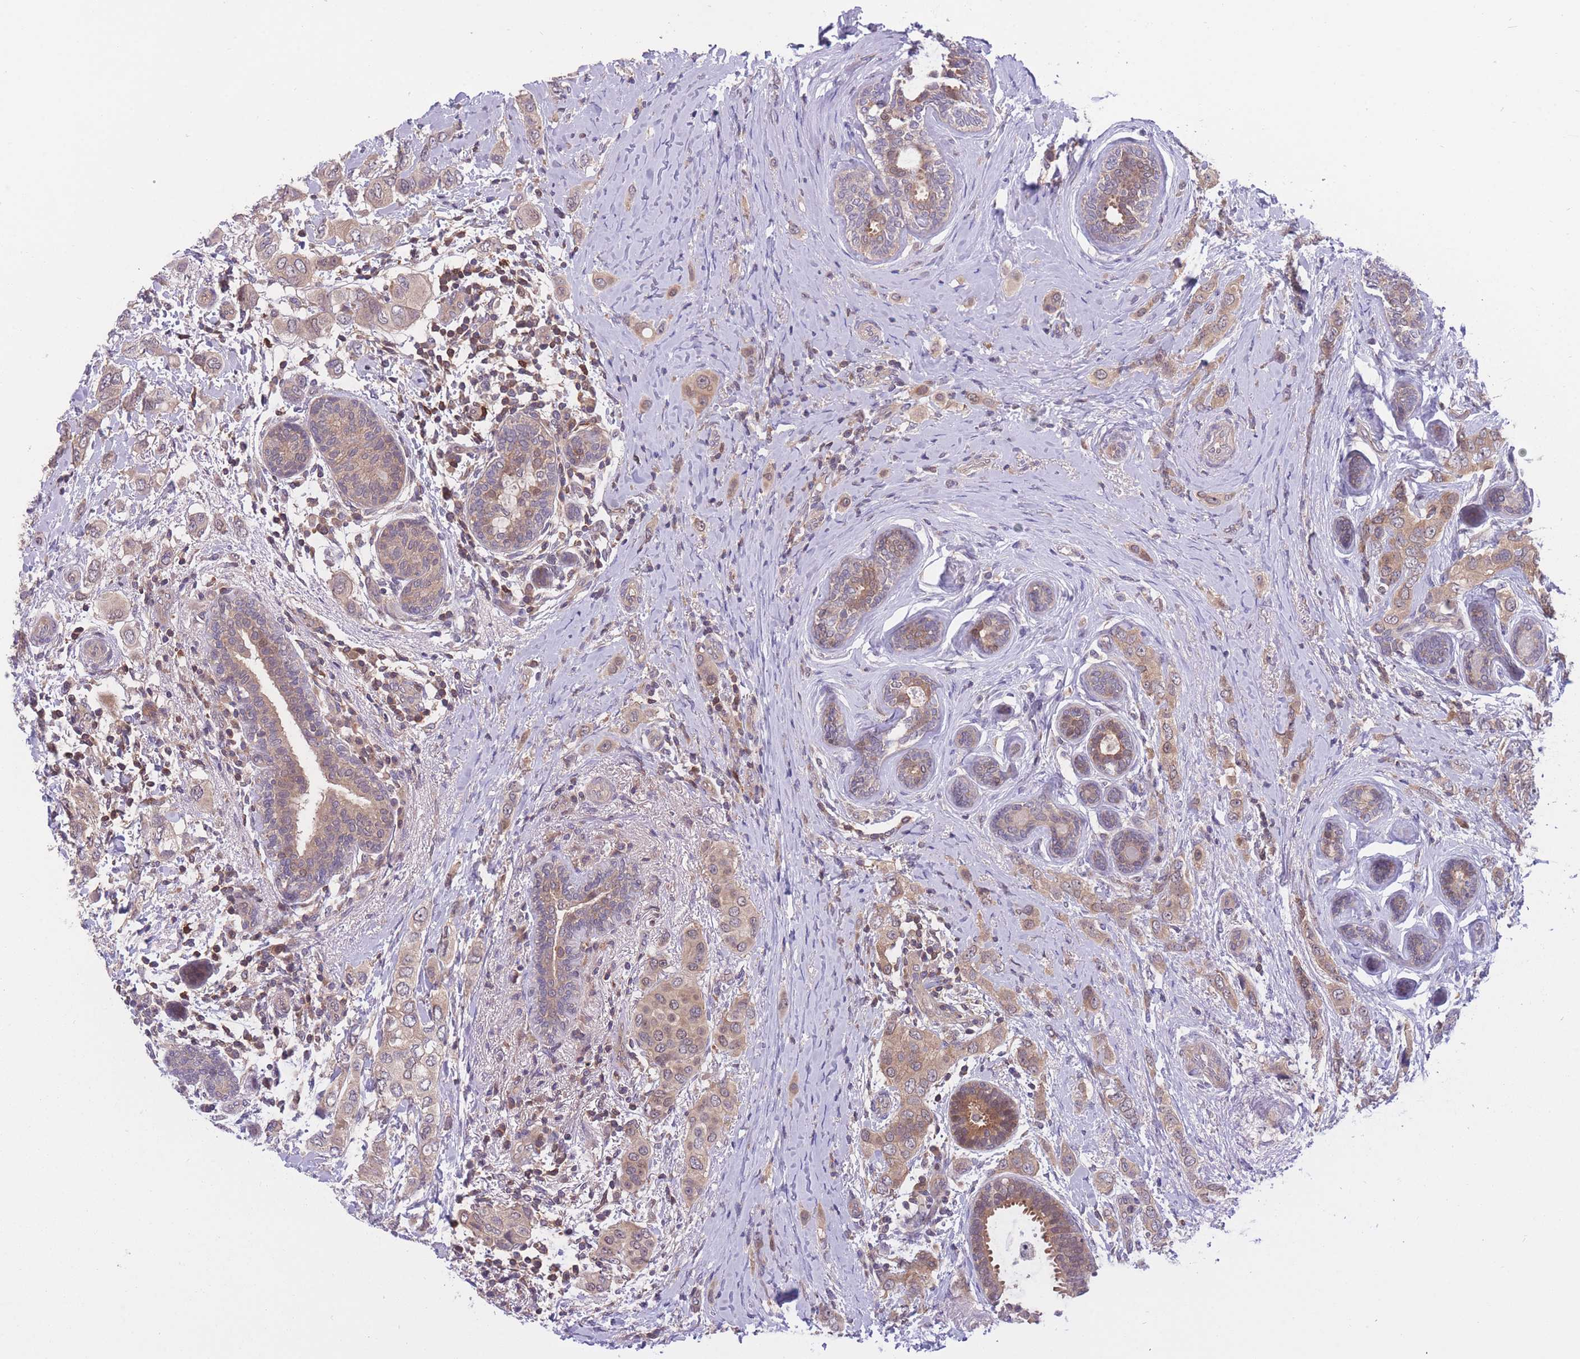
{"staining": {"intensity": "moderate", "quantity": ">75%", "location": "cytoplasmic/membranous"}, "tissue": "breast cancer", "cell_type": "Tumor cells", "image_type": "cancer", "snomed": [{"axis": "morphology", "description": "Lobular carcinoma"}, {"axis": "topography", "description": "Breast"}], "caption": "A medium amount of moderate cytoplasmic/membranous expression is seen in about >75% of tumor cells in lobular carcinoma (breast) tissue. (IHC, brightfield microscopy, high magnification).", "gene": "UBE2N", "patient": {"sex": "female", "age": 51}}